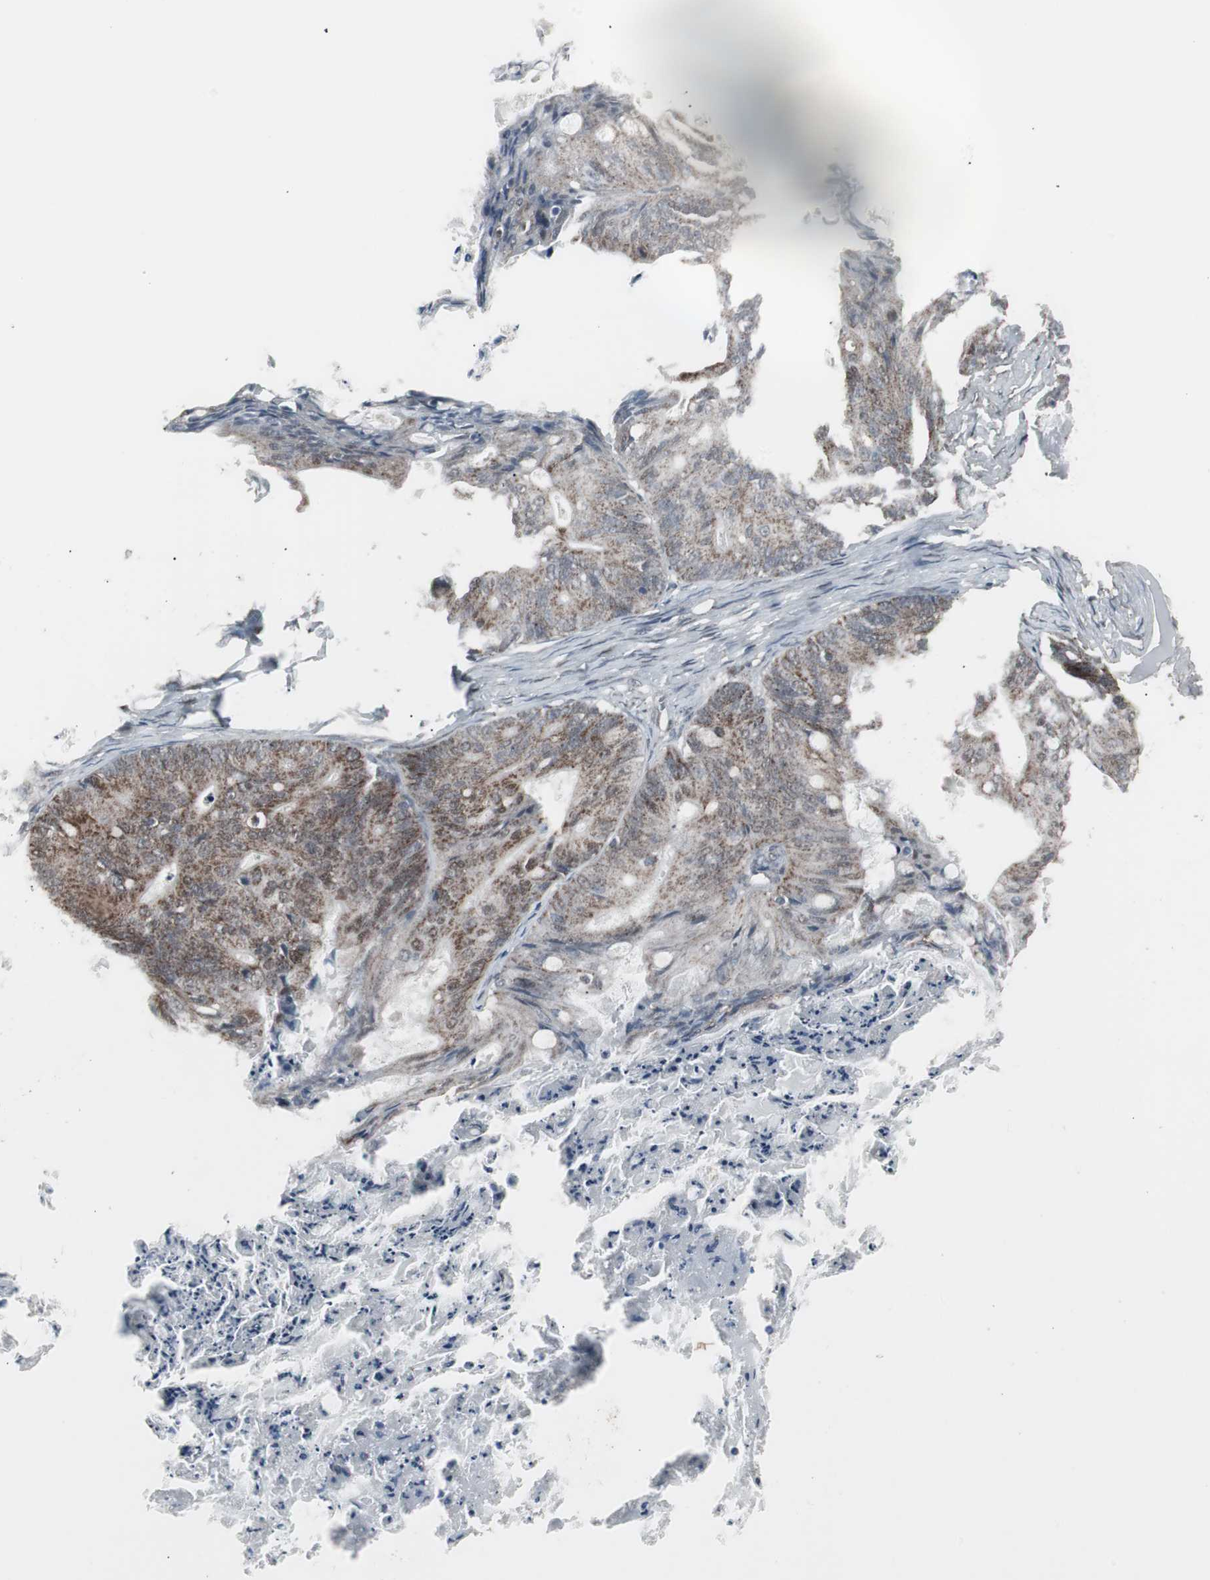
{"staining": {"intensity": "moderate", "quantity": ">75%", "location": "cytoplasmic/membranous,nuclear"}, "tissue": "ovarian cancer", "cell_type": "Tumor cells", "image_type": "cancer", "snomed": [{"axis": "morphology", "description": "Cystadenocarcinoma, mucinous, NOS"}, {"axis": "topography", "description": "Ovary"}], "caption": "IHC staining of ovarian cancer, which shows medium levels of moderate cytoplasmic/membranous and nuclear staining in about >75% of tumor cells indicating moderate cytoplasmic/membranous and nuclear protein positivity. The staining was performed using DAB (brown) for protein detection and nuclei were counterstained in hematoxylin (blue).", "gene": "RXRA", "patient": {"sex": "female", "age": 36}}